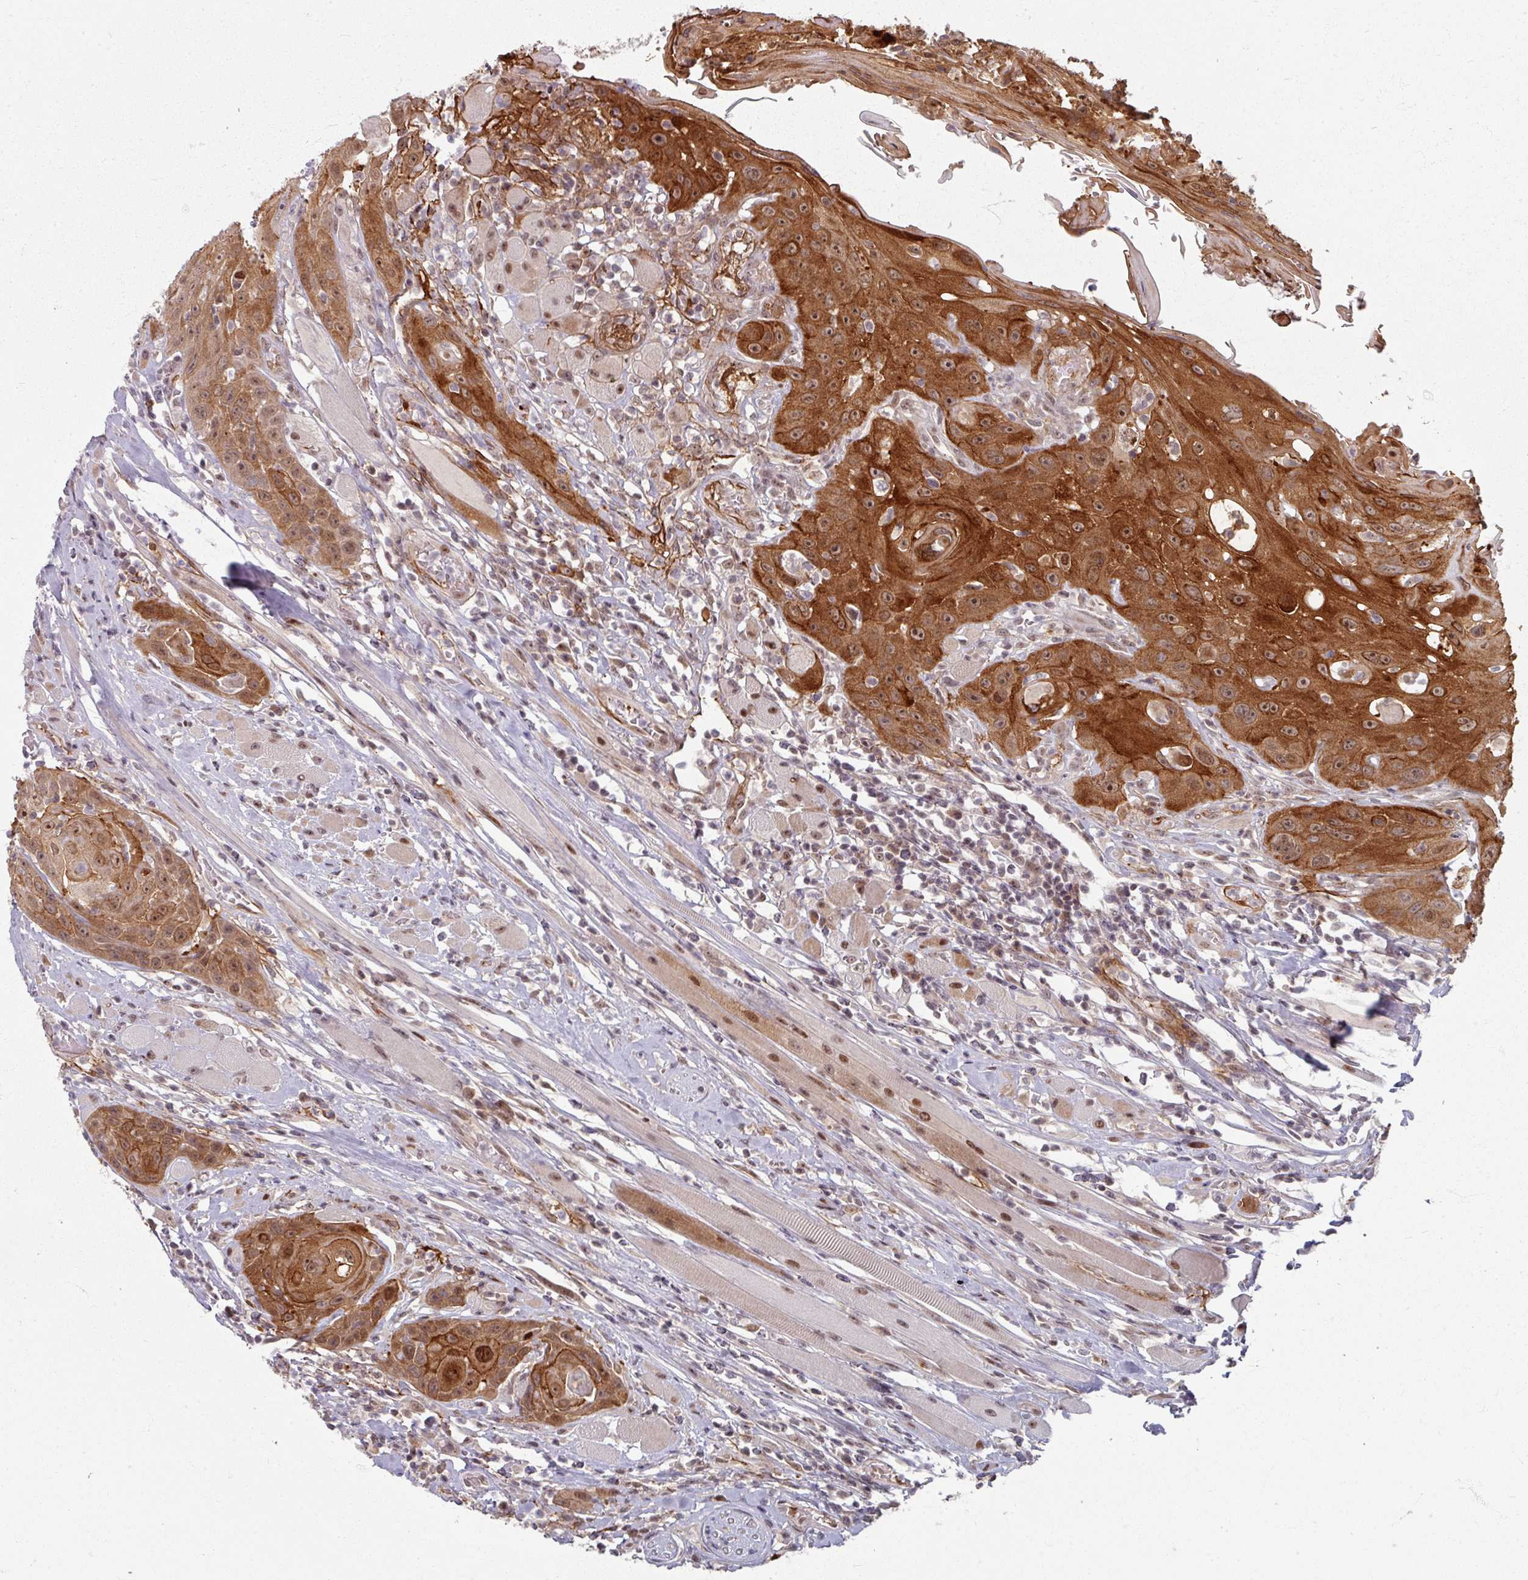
{"staining": {"intensity": "strong", "quantity": ">75%", "location": "cytoplasmic/membranous"}, "tissue": "head and neck cancer", "cell_type": "Tumor cells", "image_type": "cancer", "snomed": [{"axis": "morphology", "description": "Squamous cell carcinoma, NOS"}, {"axis": "topography", "description": "Head-Neck"}], "caption": "An image of head and neck cancer stained for a protein reveals strong cytoplasmic/membranous brown staining in tumor cells.", "gene": "KLC3", "patient": {"sex": "female", "age": 59}}